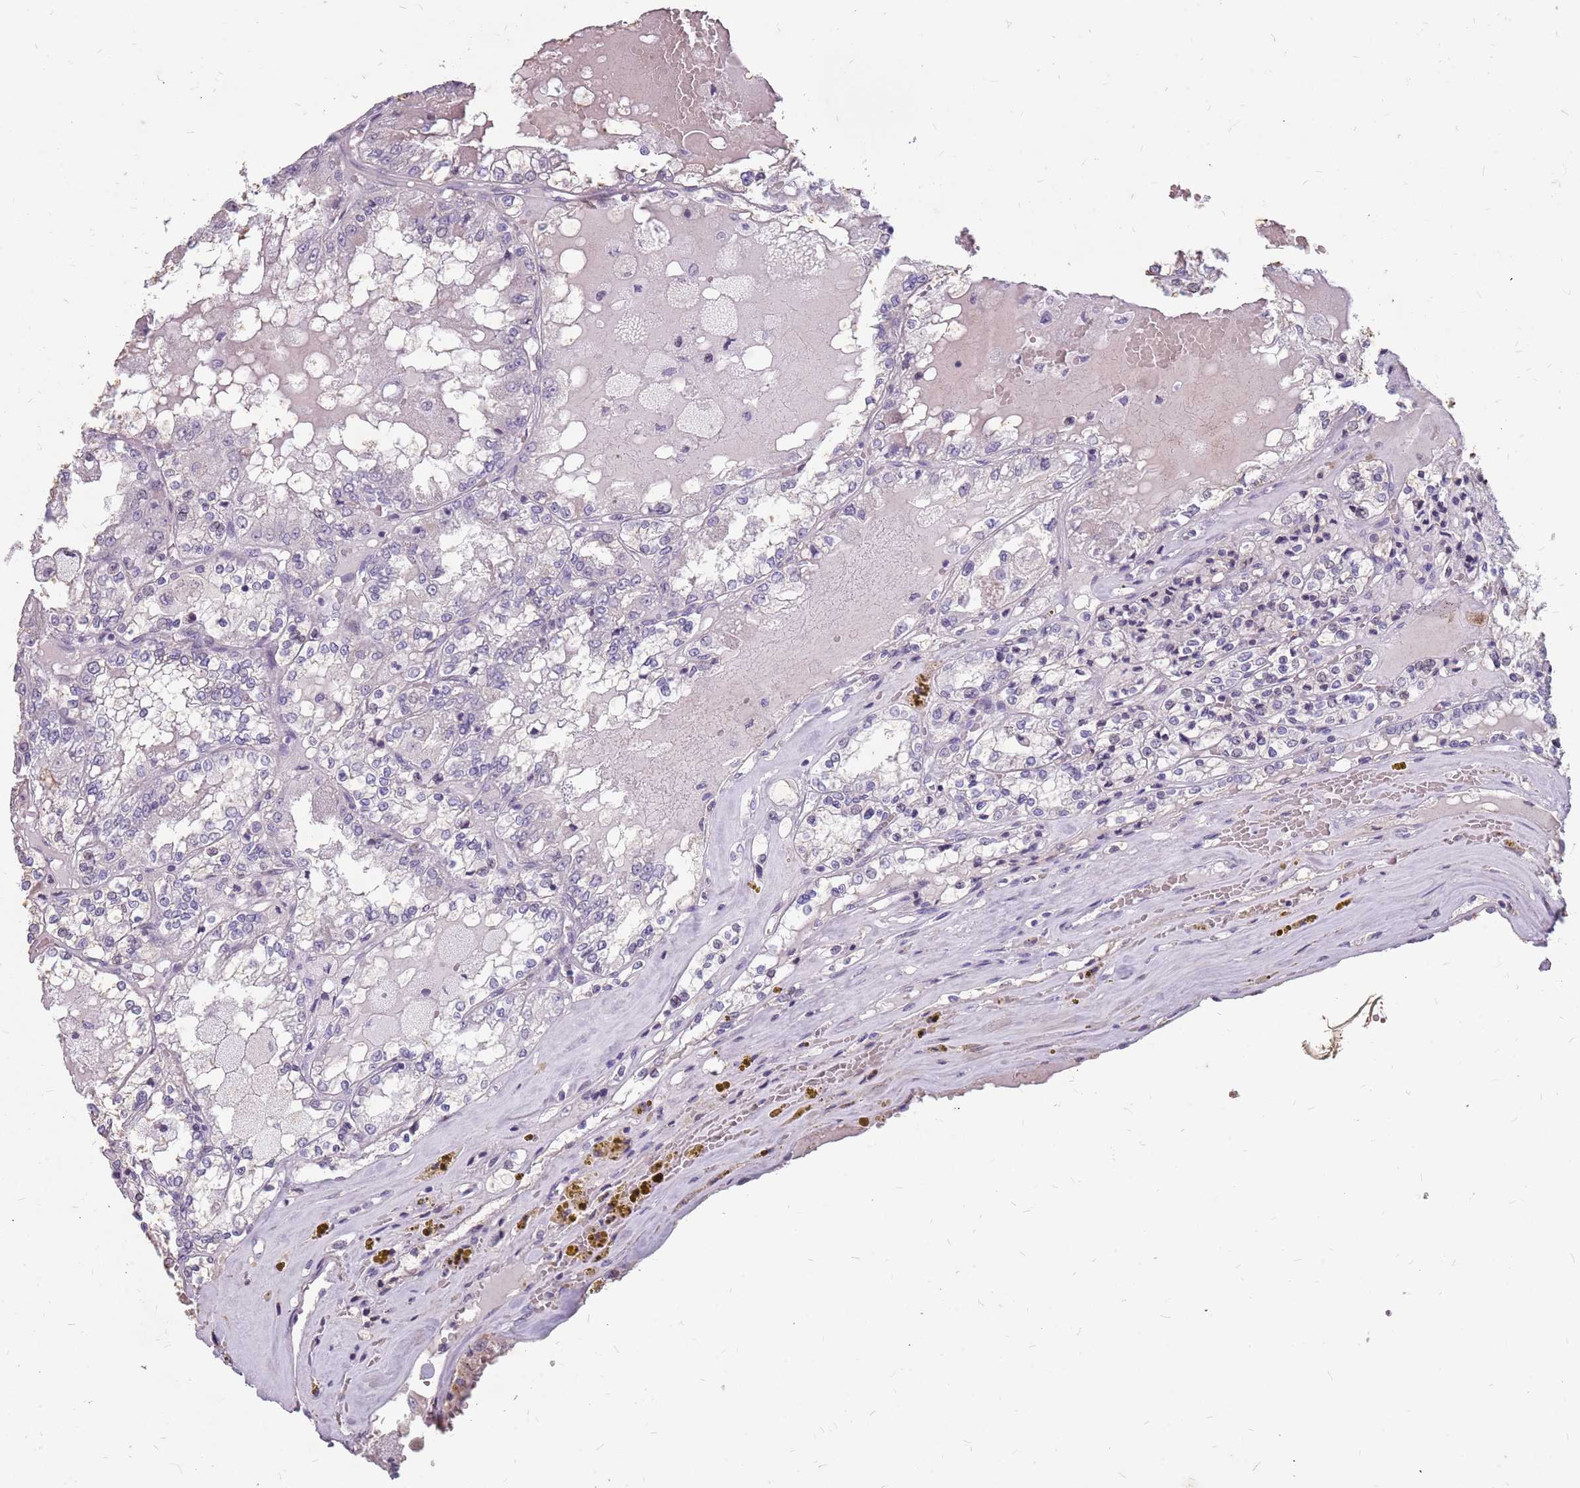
{"staining": {"intensity": "negative", "quantity": "none", "location": "none"}, "tissue": "renal cancer", "cell_type": "Tumor cells", "image_type": "cancer", "snomed": [{"axis": "morphology", "description": "Adenocarcinoma, NOS"}, {"axis": "topography", "description": "Kidney"}], "caption": "Protein analysis of renal adenocarcinoma demonstrates no significant positivity in tumor cells. (Immunohistochemistry, brightfield microscopy, high magnification).", "gene": "NEK6", "patient": {"sex": "female", "age": 56}}